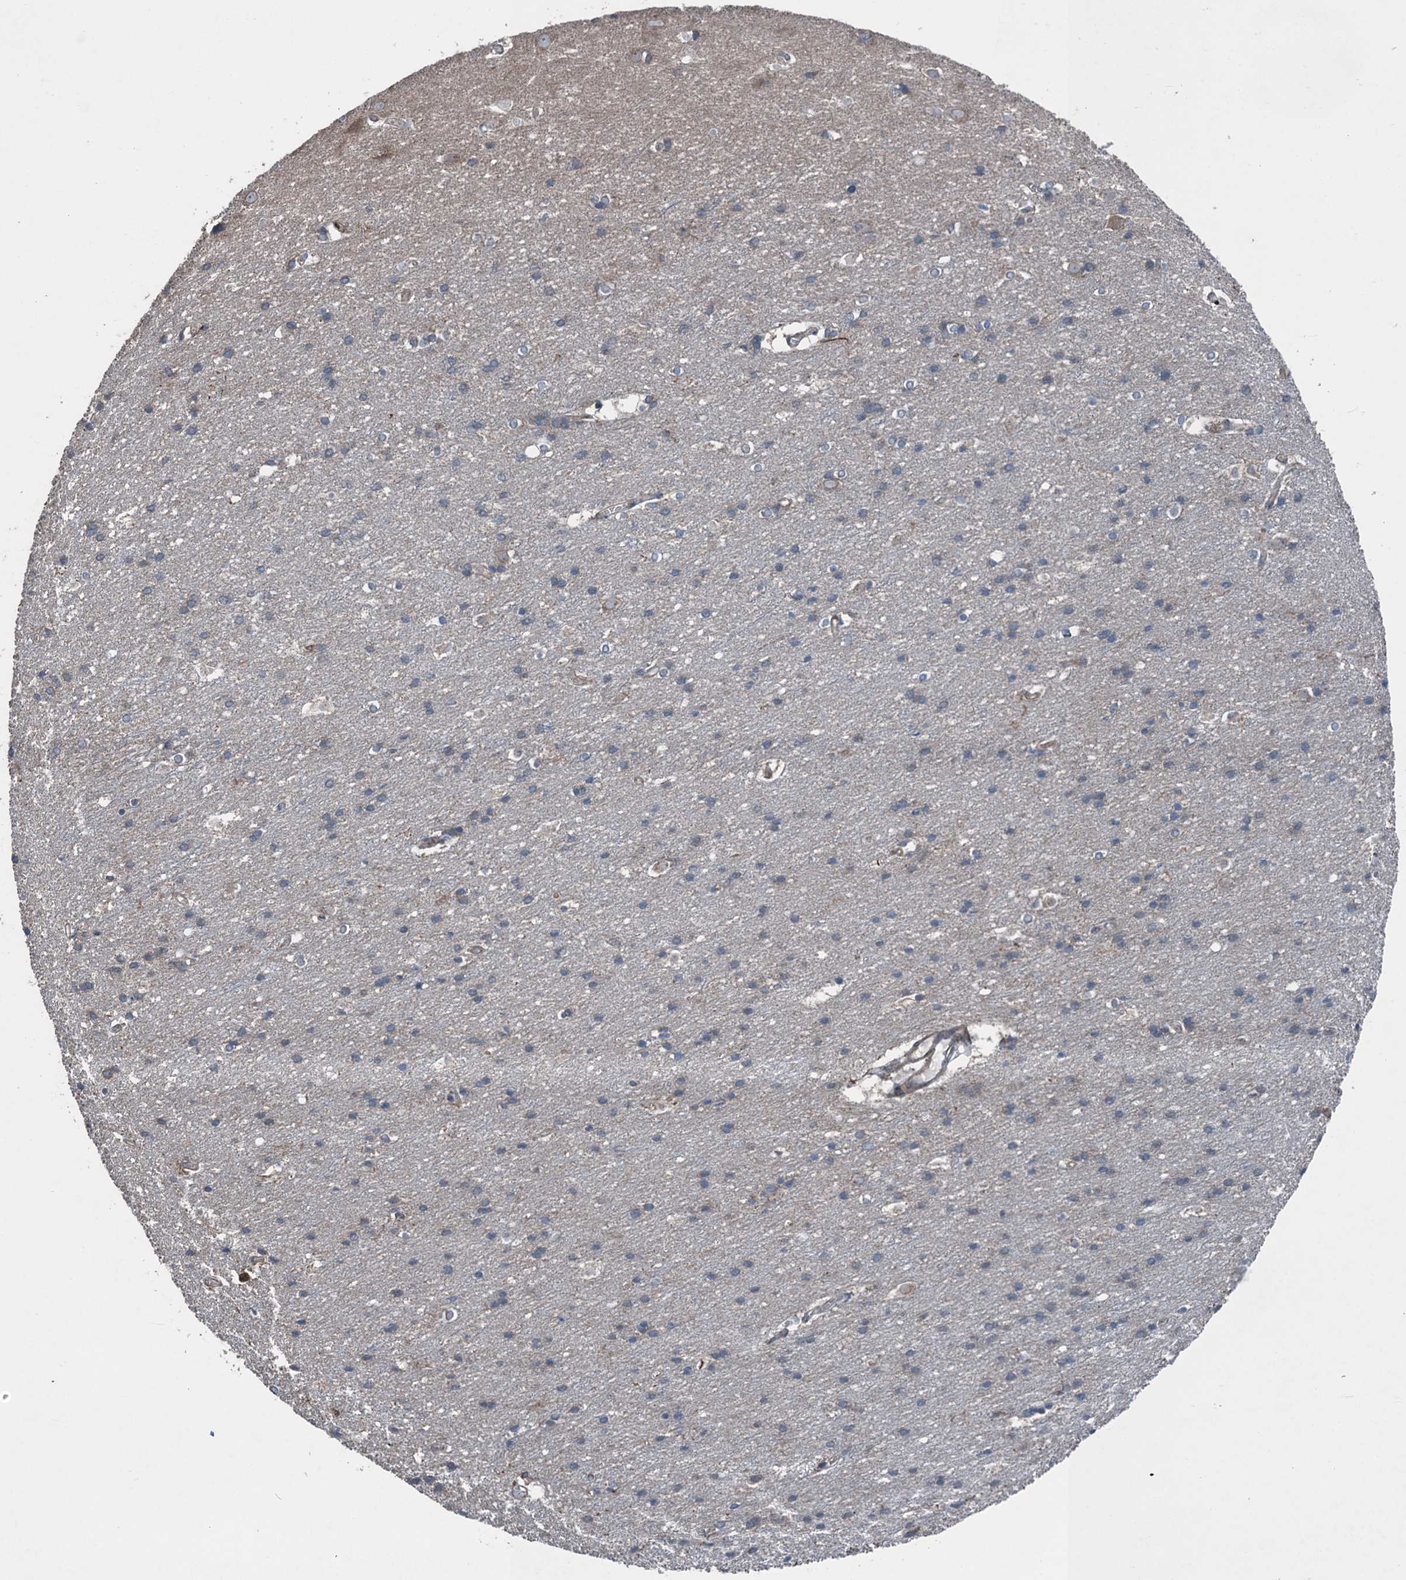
{"staining": {"intensity": "negative", "quantity": "none", "location": "none"}, "tissue": "cerebral cortex", "cell_type": "Endothelial cells", "image_type": "normal", "snomed": [{"axis": "morphology", "description": "Normal tissue, NOS"}, {"axis": "topography", "description": "Cerebral cortex"}], "caption": "IHC photomicrograph of unremarkable human cerebral cortex stained for a protein (brown), which exhibits no expression in endothelial cells.", "gene": "TRAPPC8", "patient": {"sex": "male", "age": 54}}